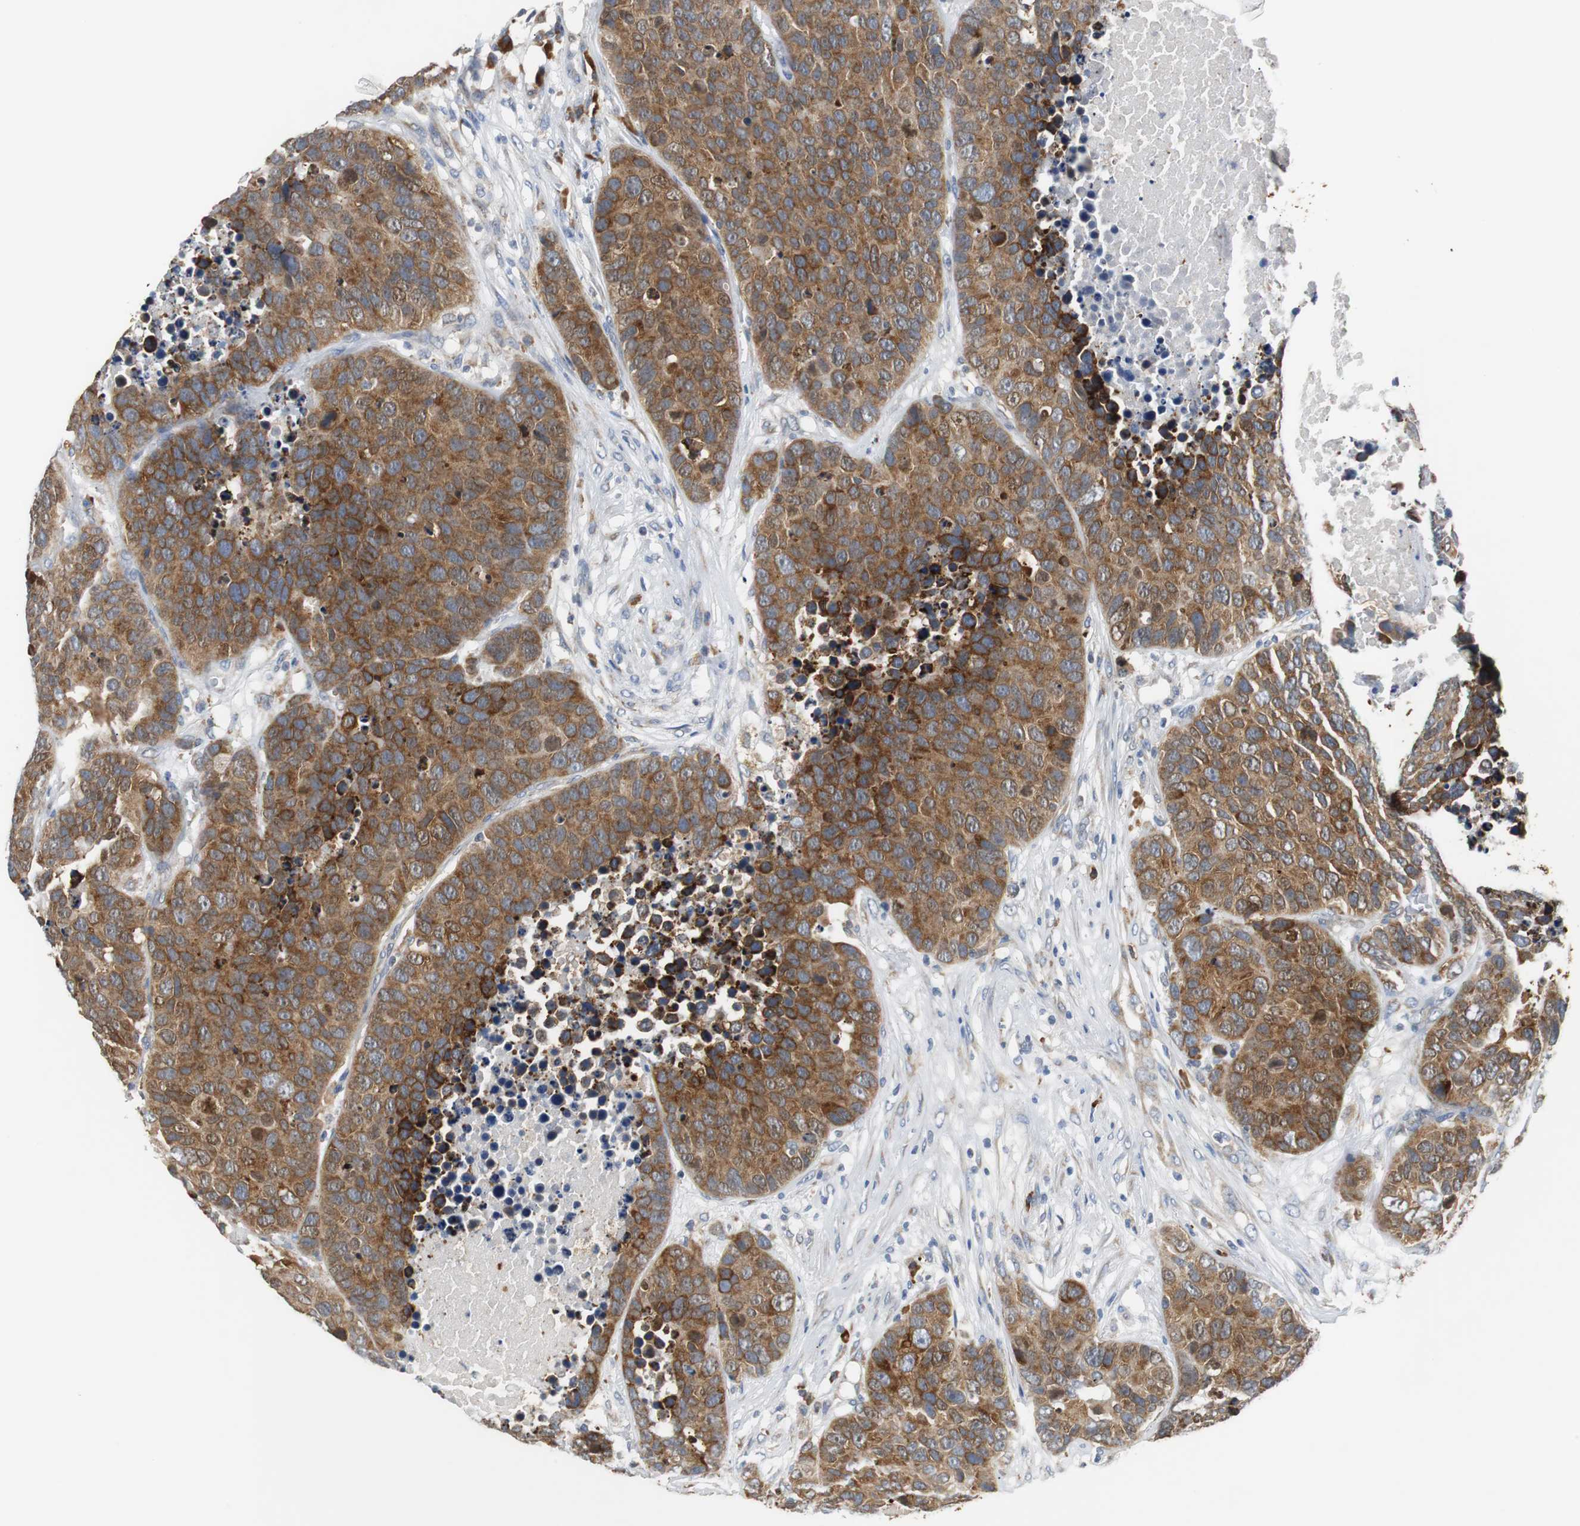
{"staining": {"intensity": "moderate", "quantity": ">75%", "location": "cytoplasmic/membranous"}, "tissue": "carcinoid", "cell_type": "Tumor cells", "image_type": "cancer", "snomed": [{"axis": "morphology", "description": "Carcinoid, malignant, NOS"}, {"axis": "topography", "description": "Lung"}], "caption": "A brown stain labels moderate cytoplasmic/membranous staining of a protein in human carcinoid tumor cells.", "gene": "PDIA4", "patient": {"sex": "male", "age": 60}}